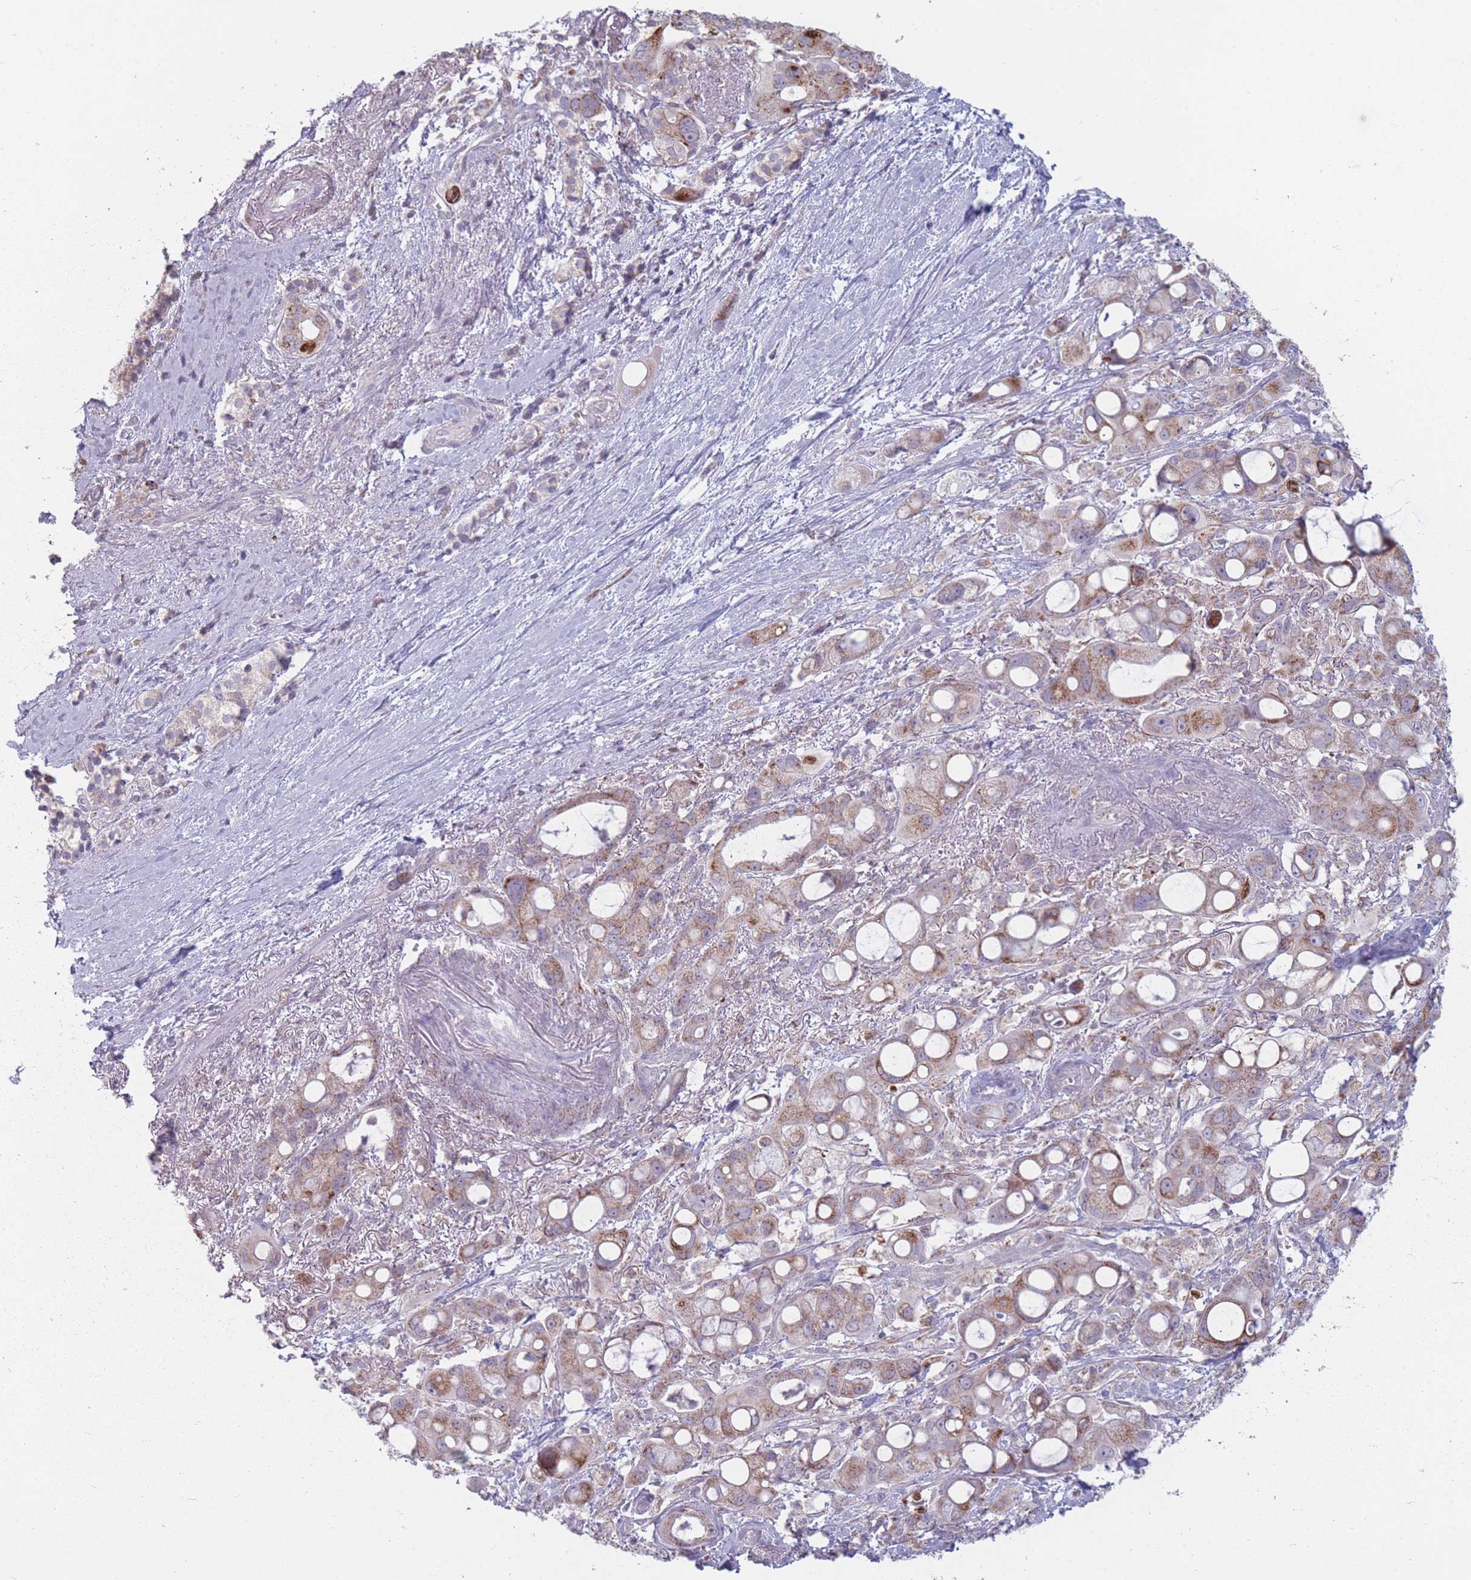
{"staining": {"intensity": "moderate", "quantity": ">75%", "location": "cytoplasmic/membranous"}, "tissue": "pancreatic cancer", "cell_type": "Tumor cells", "image_type": "cancer", "snomed": [{"axis": "morphology", "description": "Adenocarcinoma, NOS"}, {"axis": "topography", "description": "Pancreas"}], "caption": "Approximately >75% of tumor cells in human pancreatic cancer (adenocarcinoma) show moderate cytoplasmic/membranous protein staining as visualized by brown immunohistochemical staining.", "gene": "PEX11B", "patient": {"sex": "male", "age": 68}}